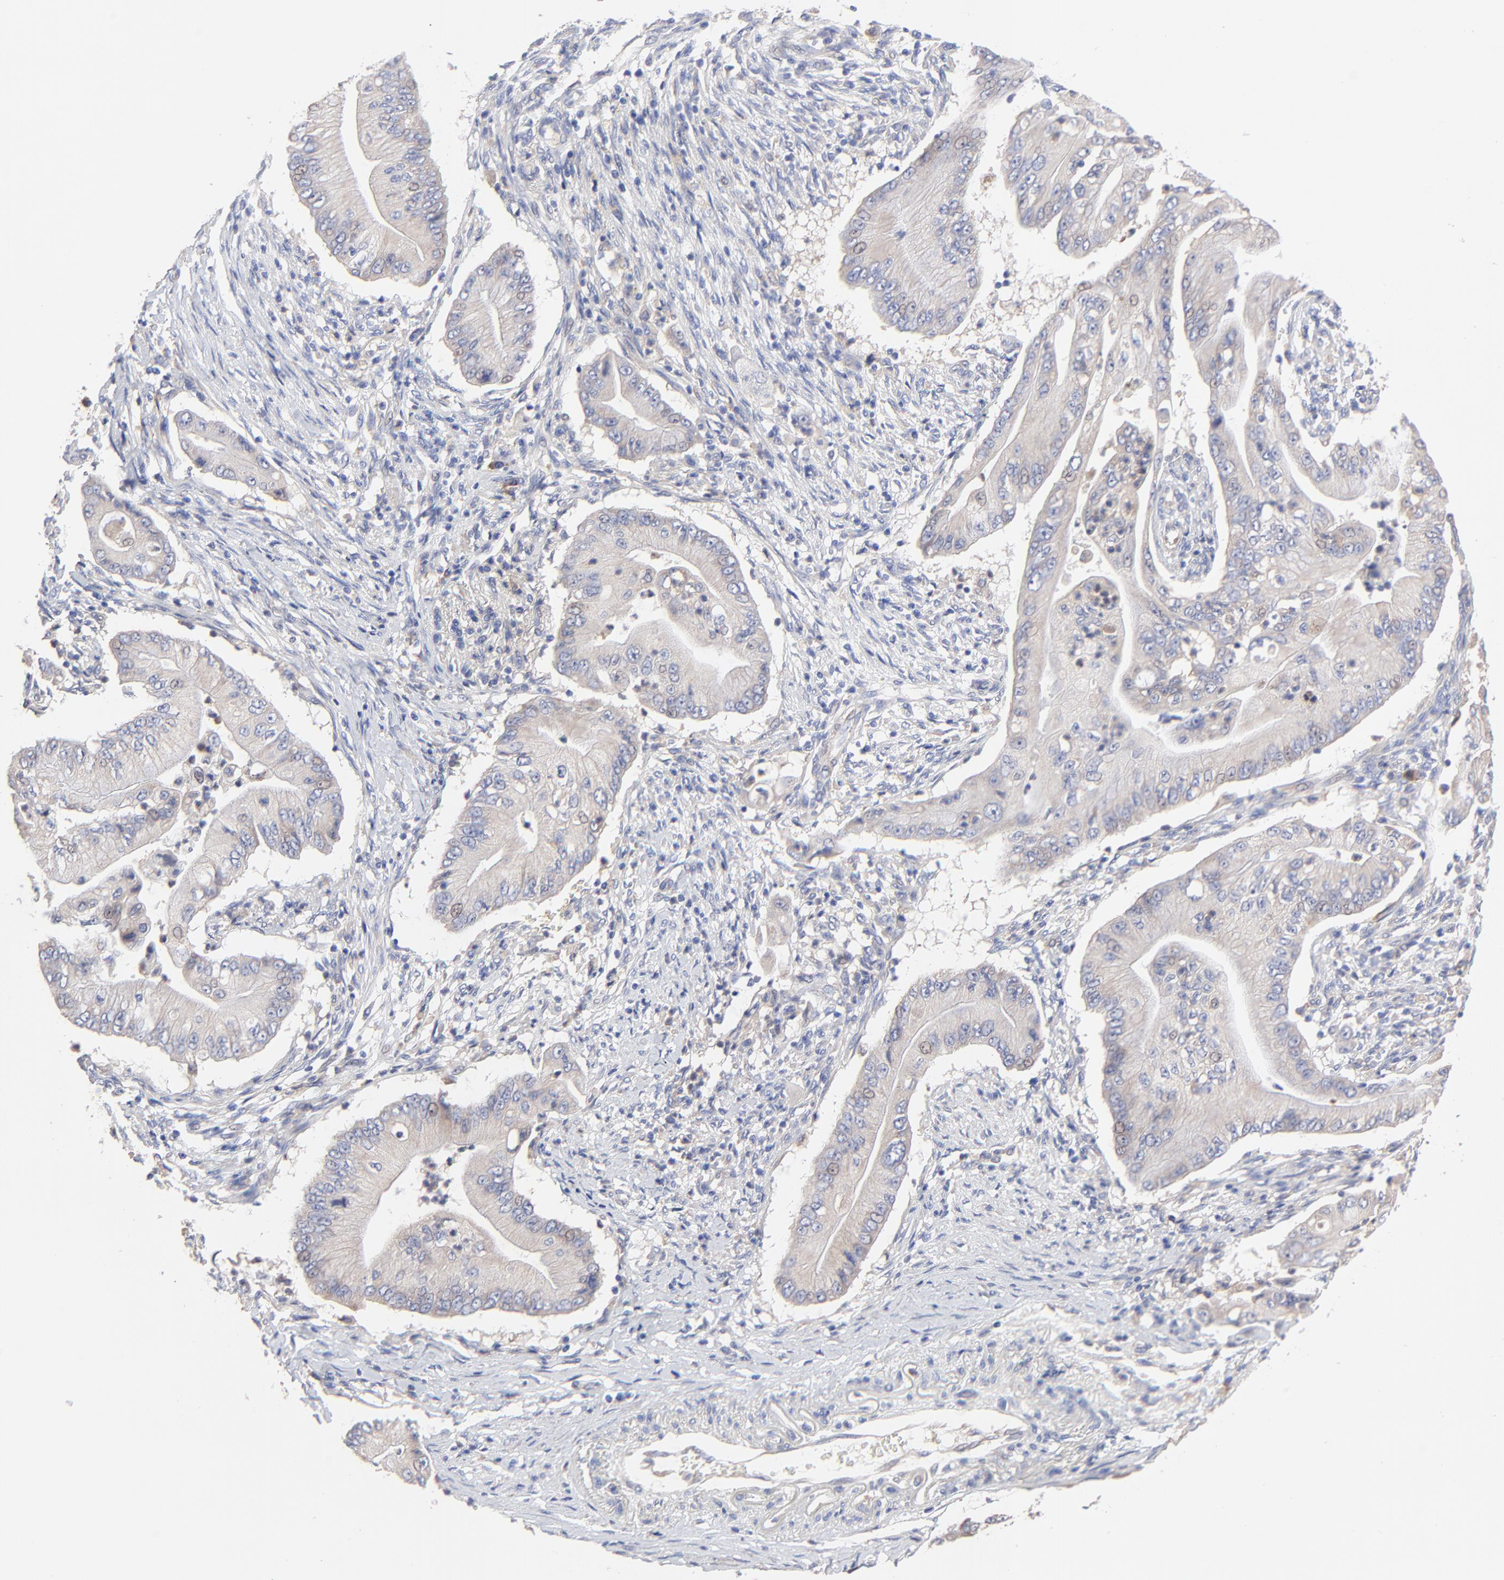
{"staining": {"intensity": "weak", "quantity": ">75%", "location": "cytoplasmic/membranous"}, "tissue": "pancreatic cancer", "cell_type": "Tumor cells", "image_type": "cancer", "snomed": [{"axis": "morphology", "description": "Adenocarcinoma, NOS"}, {"axis": "topography", "description": "Pancreas"}], "caption": "Protein expression analysis of human adenocarcinoma (pancreatic) reveals weak cytoplasmic/membranous positivity in approximately >75% of tumor cells.", "gene": "PPFIBP2", "patient": {"sex": "male", "age": 62}}